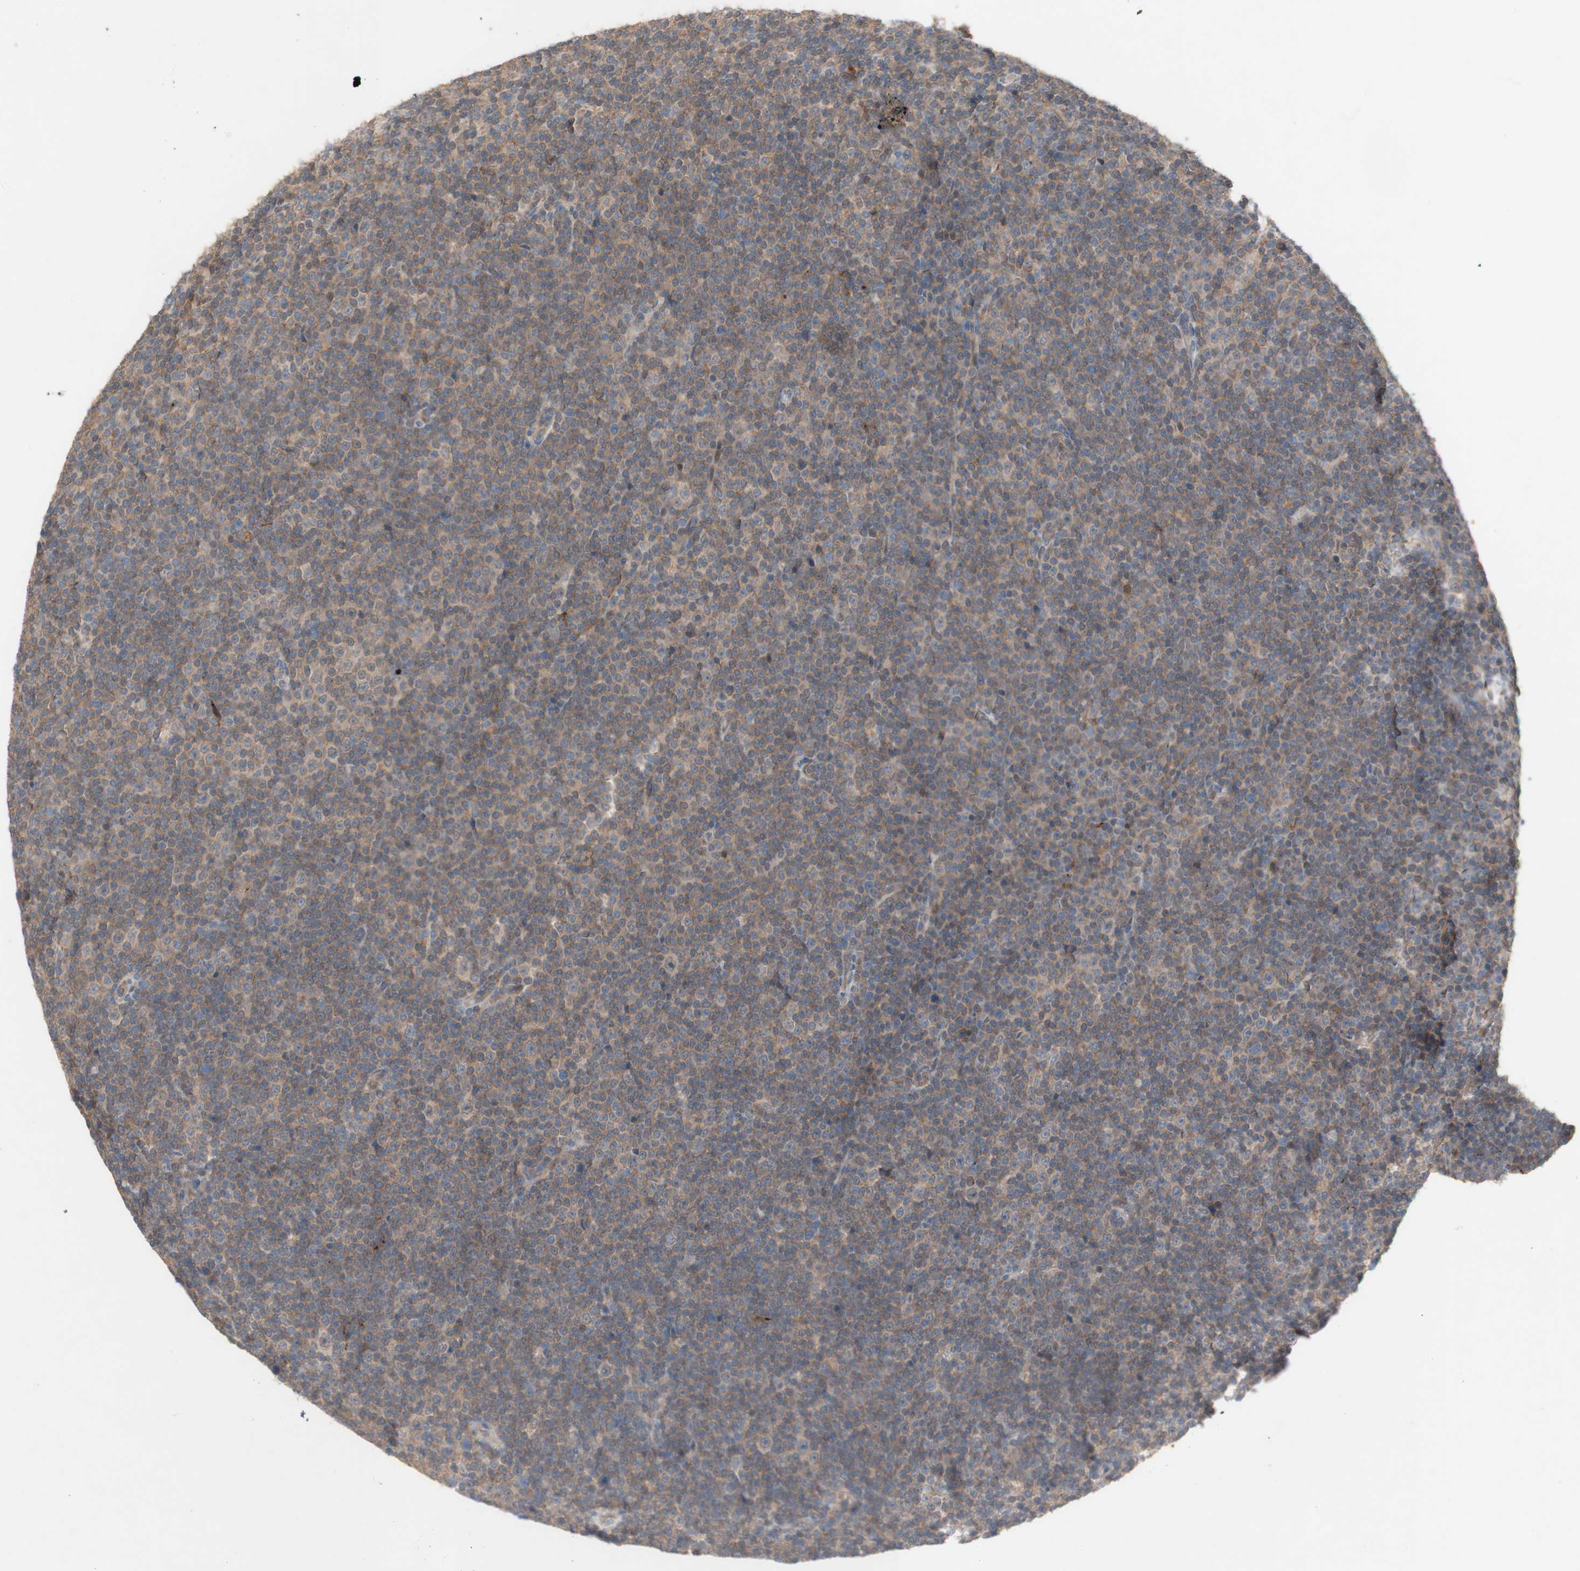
{"staining": {"intensity": "negative", "quantity": "none", "location": "none"}, "tissue": "lymphoma", "cell_type": "Tumor cells", "image_type": "cancer", "snomed": [{"axis": "morphology", "description": "Malignant lymphoma, non-Hodgkin's type, Low grade"}, {"axis": "topography", "description": "Lymph node"}], "caption": "High magnification brightfield microscopy of lymphoma stained with DAB (brown) and counterstained with hematoxylin (blue): tumor cells show no significant staining.", "gene": "PEX2", "patient": {"sex": "female", "age": 67}}